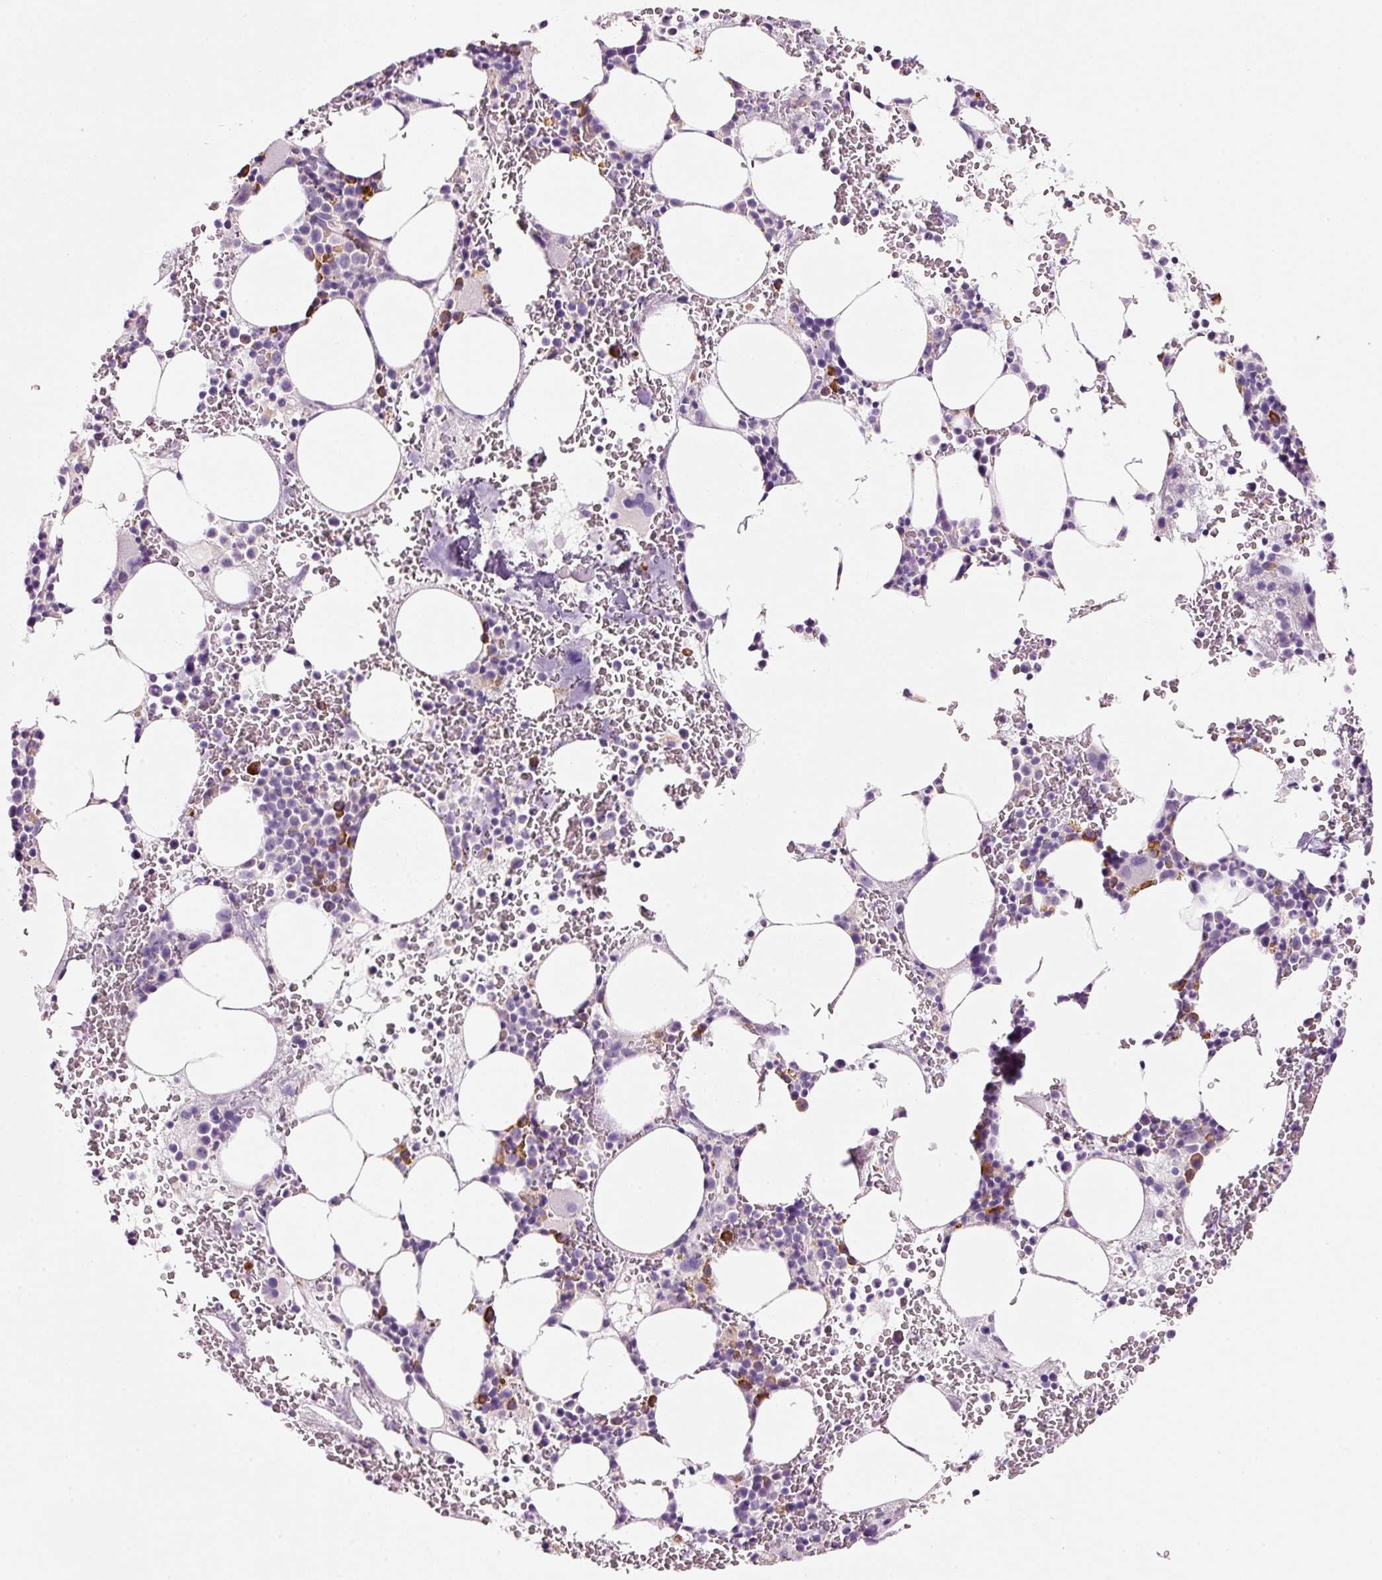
{"staining": {"intensity": "moderate", "quantity": "<25%", "location": "cytoplasmic/membranous"}, "tissue": "bone marrow", "cell_type": "Hematopoietic cells", "image_type": "normal", "snomed": [{"axis": "morphology", "description": "Normal tissue, NOS"}, {"axis": "topography", "description": "Bone marrow"}], "caption": "This is a histology image of immunohistochemistry (IHC) staining of benign bone marrow, which shows moderate expression in the cytoplasmic/membranous of hematopoietic cells.", "gene": "TENT5C", "patient": {"sex": "male", "age": 62}}